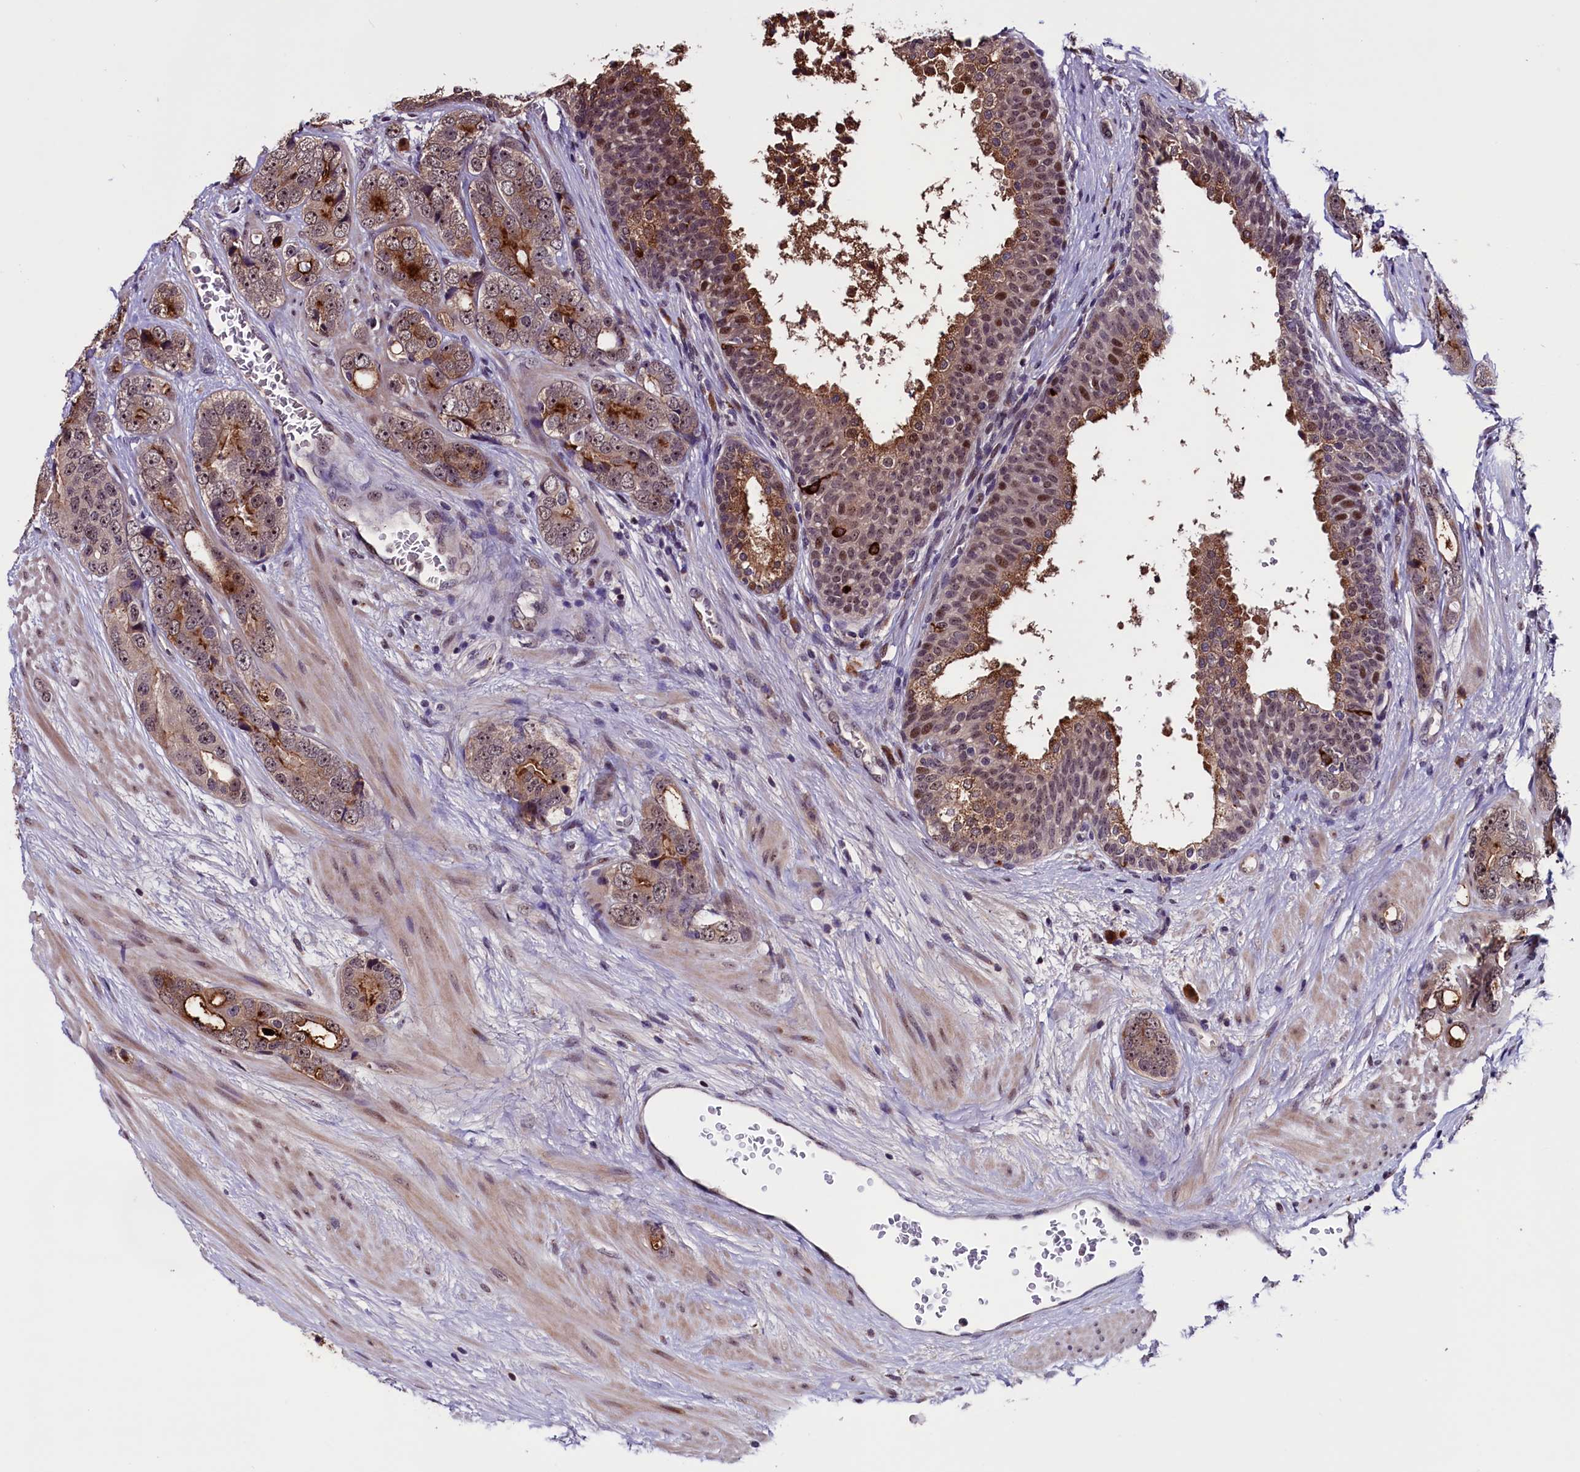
{"staining": {"intensity": "moderate", "quantity": "25%-75%", "location": "cytoplasmic/membranous,nuclear"}, "tissue": "prostate cancer", "cell_type": "Tumor cells", "image_type": "cancer", "snomed": [{"axis": "morphology", "description": "Adenocarcinoma, High grade"}, {"axis": "topography", "description": "Prostate"}], "caption": "Protein staining of prostate cancer (adenocarcinoma (high-grade)) tissue demonstrates moderate cytoplasmic/membranous and nuclear expression in approximately 25%-75% of tumor cells.", "gene": "RNMT", "patient": {"sex": "male", "age": 56}}